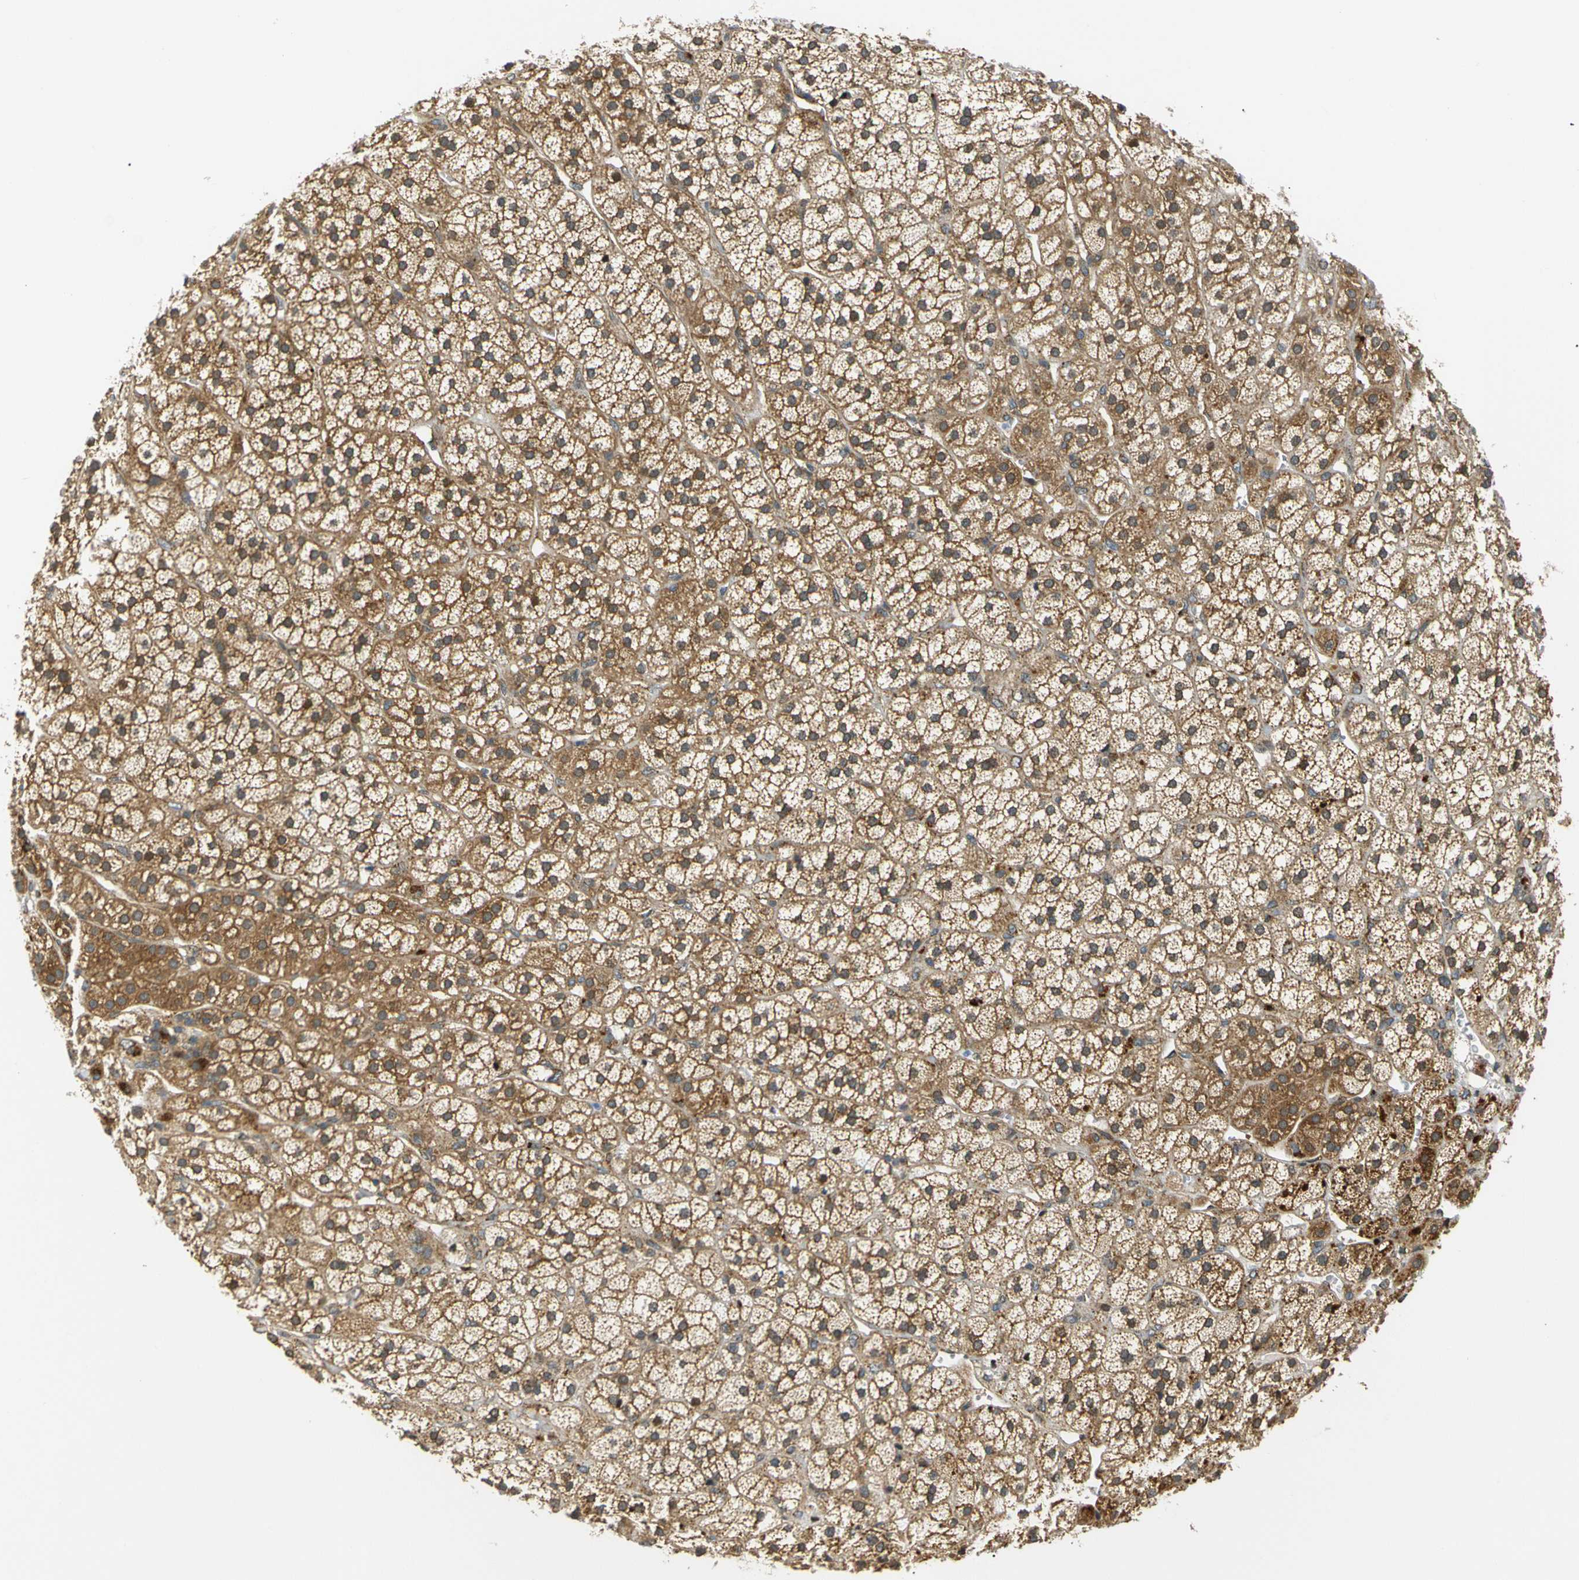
{"staining": {"intensity": "moderate", "quantity": ">75%", "location": "cytoplasmic/membranous"}, "tissue": "adrenal gland", "cell_type": "Glandular cells", "image_type": "normal", "snomed": [{"axis": "morphology", "description": "Normal tissue, NOS"}, {"axis": "topography", "description": "Adrenal gland"}], "caption": "High-magnification brightfield microscopy of unremarkable adrenal gland stained with DAB (brown) and counterstained with hematoxylin (blue). glandular cells exhibit moderate cytoplasmic/membranous positivity is identified in approximately>75% of cells. (brown staining indicates protein expression, while blue staining denotes nuclei).", "gene": "ABCE1", "patient": {"sex": "male", "age": 56}}